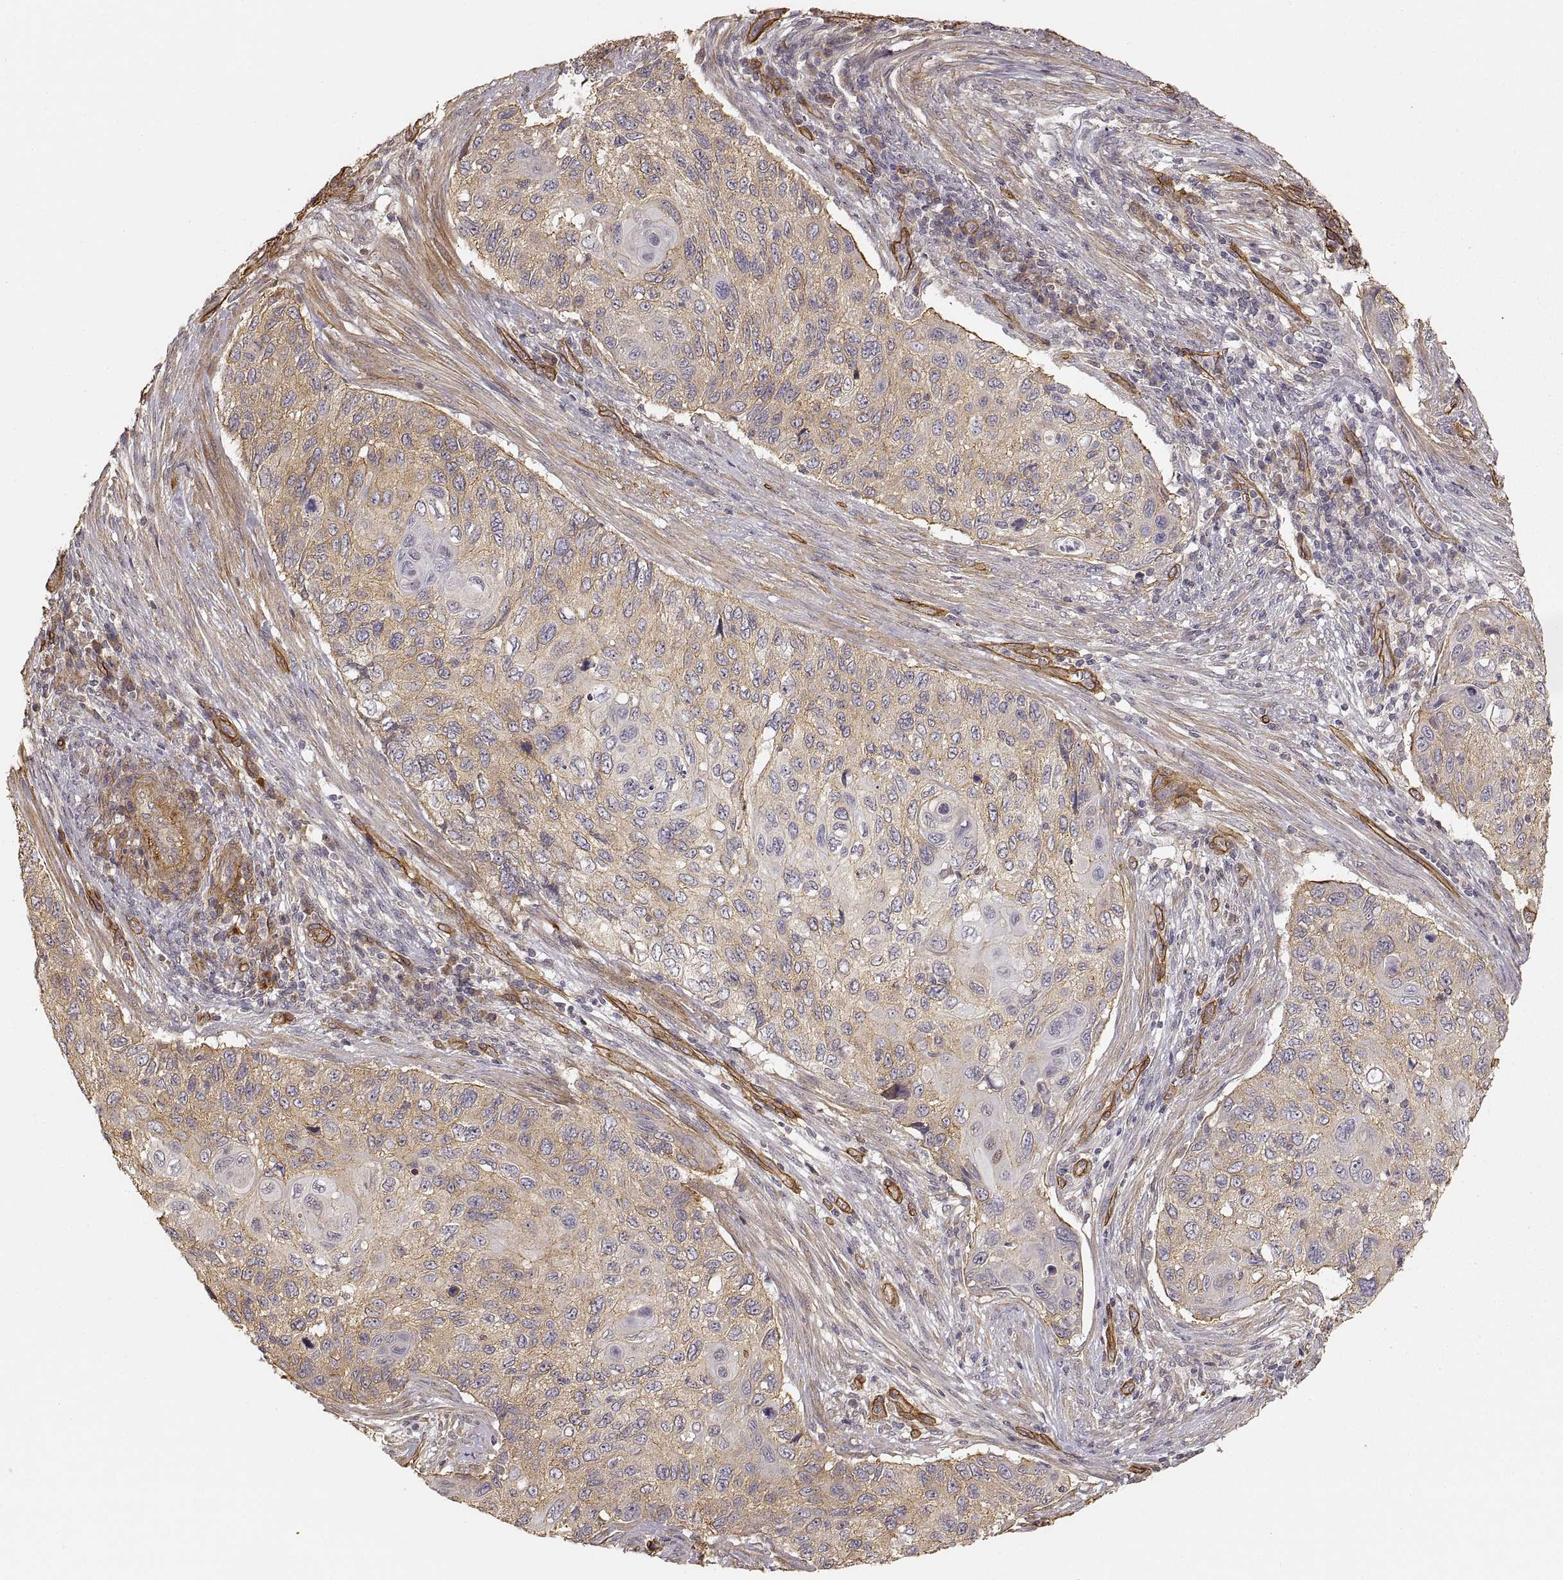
{"staining": {"intensity": "moderate", "quantity": "25%-75%", "location": "cytoplasmic/membranous"}, "tissue": "cervical cancer", "cell_type": "Tumor cells", "image_type": "cancer", "snomed": [{"axis": "morphology", "description": "Squamous cell carcinoma, NOS"}, {"axis": "topography", "description": "Cervix"}], "caption": "Immunohistochemistry (DAB) staining of cervical cancer displays moderate cytoplasmic/membranous protein positivity in about 25%-75% of tumor cells.", "gene": "LAMA4", "patient": {"sex": "female", "age": 70}}